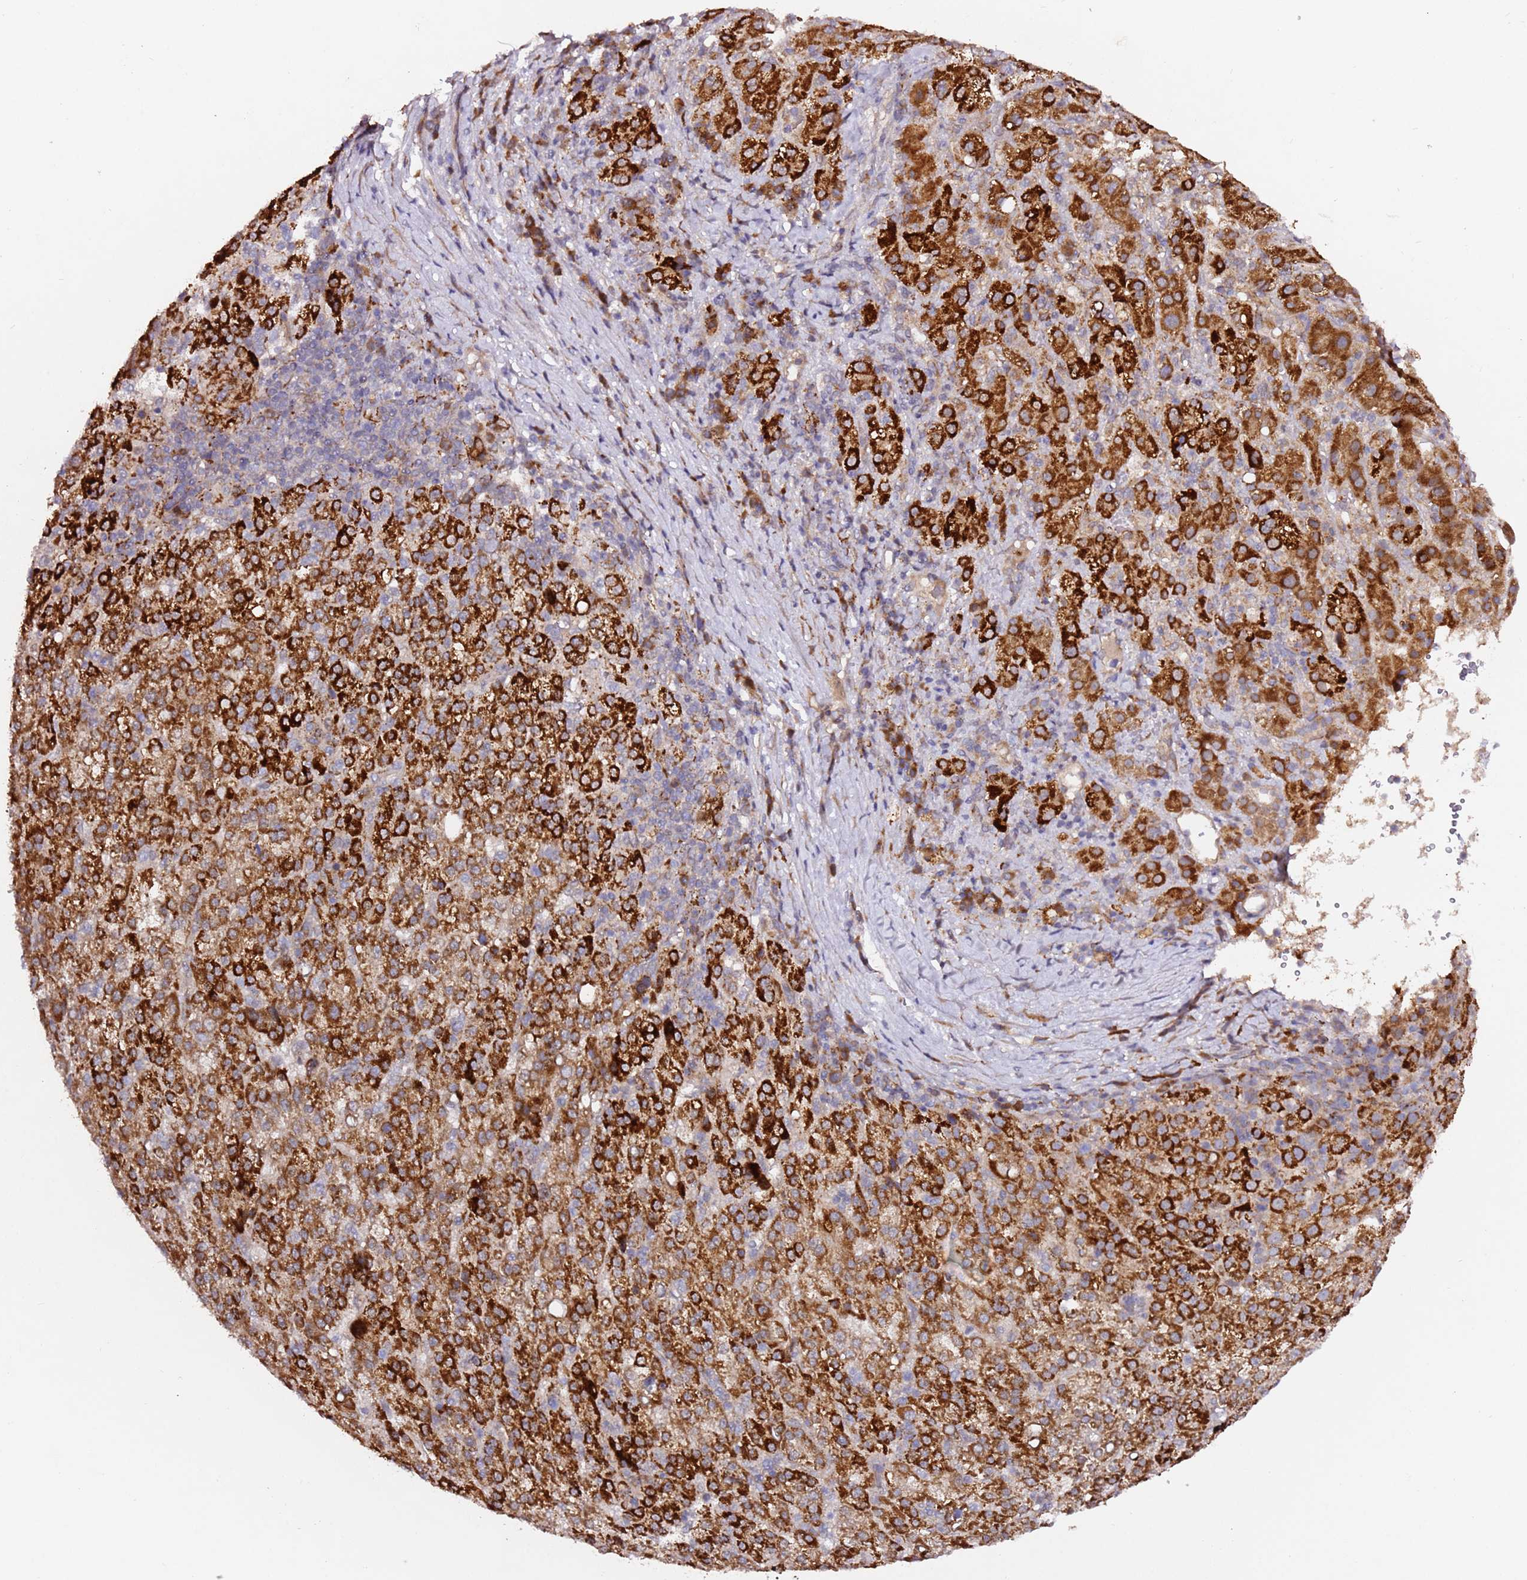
{"staining": {"intensity": "strong", "quantity": ">75%", "location": "cytoplasmic/membranous"}, "tissue": "liver cancer", "cell_type": "Tumor cells", "image_type": "cancer", "snomed": [{"axis": "morphology", "description": "Carcinoma, Hepatocellular, NOS"}, {"axis": "topography", "description": "Liver"}], "caption": "A photomicrograph showing strong cytoplasmic/membranous positivity in approximately >75% of tumor cells in liver hepatocellular carcinoma, as visualized by brown immunohistochemical staining.", "gene": "ALG11", "patient": {"sex": "female", "age": 58}}